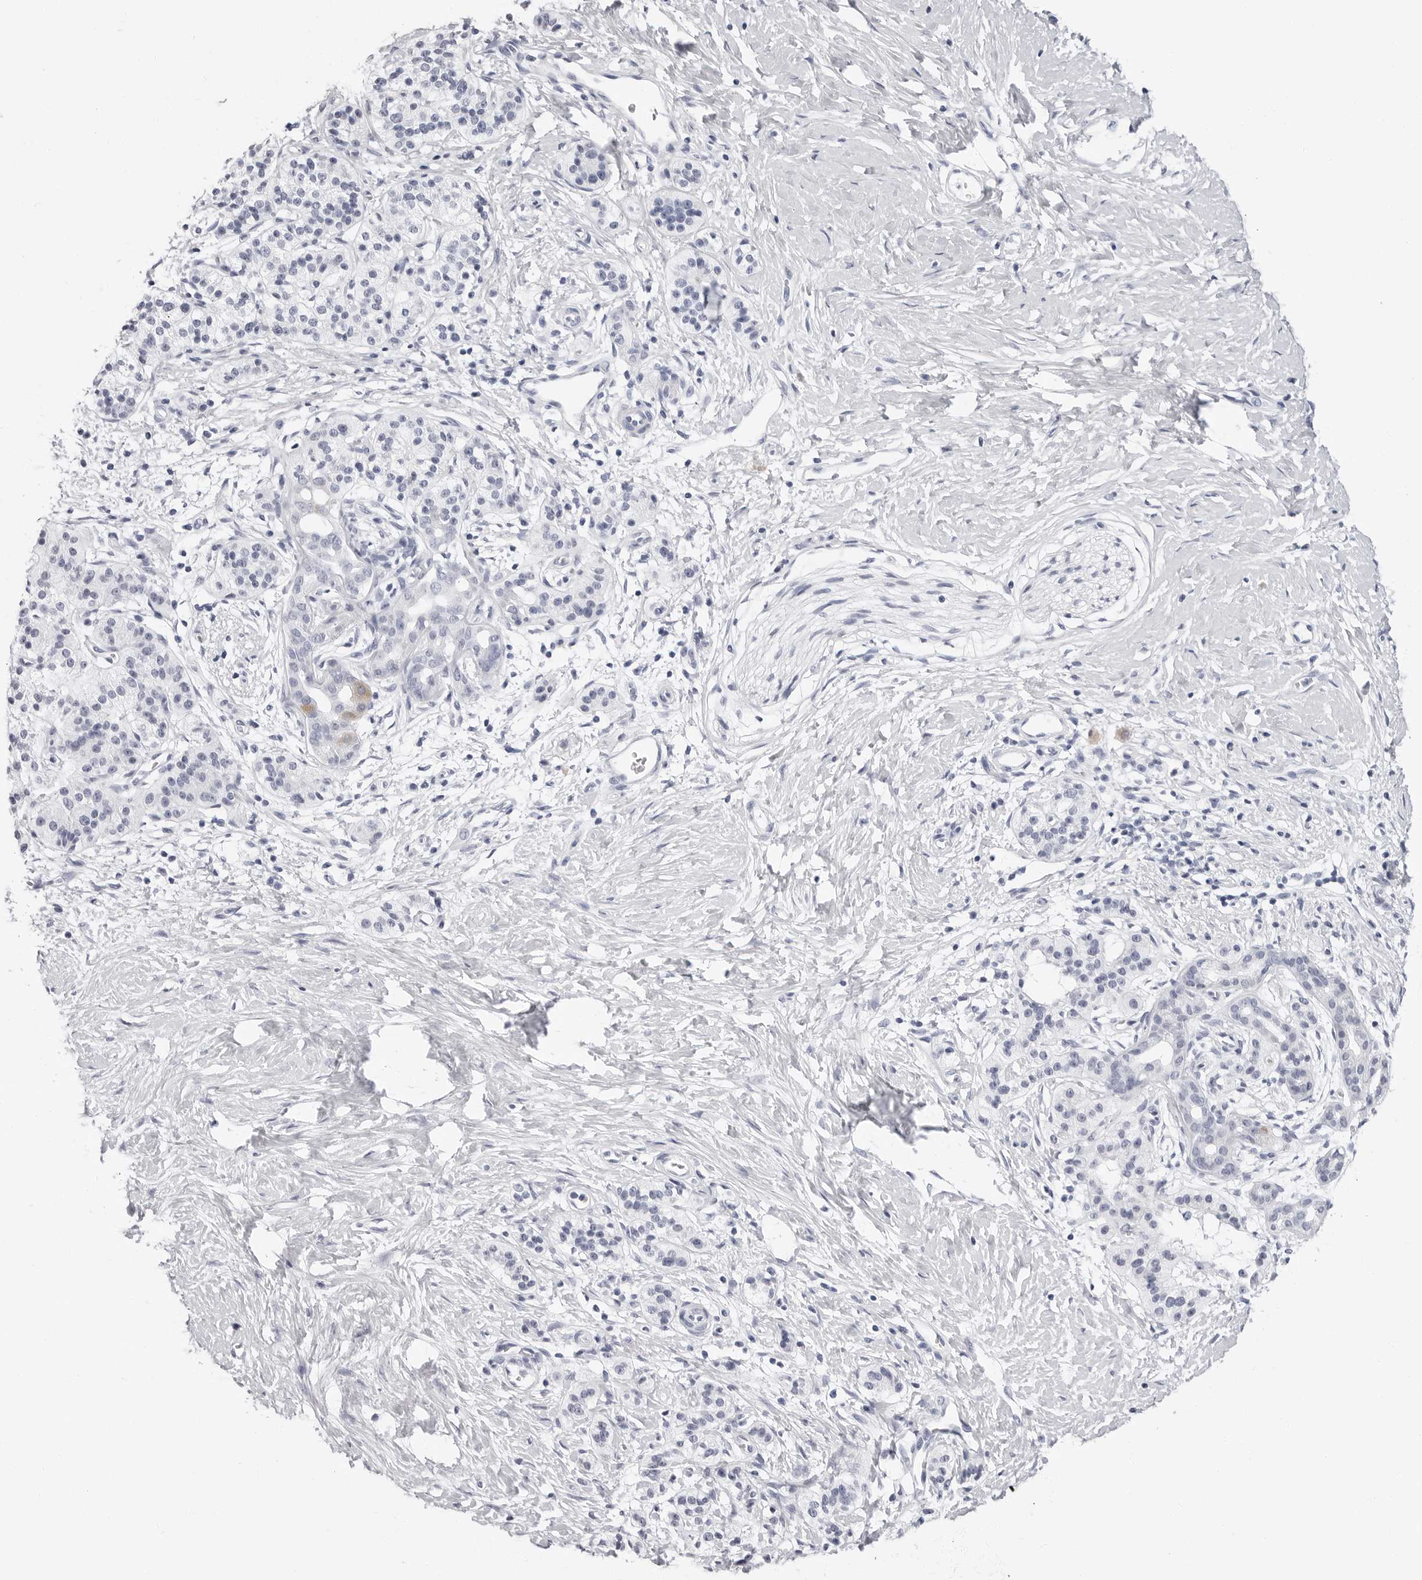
{"staining": {"intensity": "negative", "quantity": "none", "location": "none"}, "tissue": "pancreatic cancer", "cell_type": "Tumor cells", "image_type": "cancer", "snomed": [{"axis": "morphology", "description": "Adenocarcinoma, NOS"}, {"axis": "topography", "description": "Pancreas"}], "caption": "An IHC image of pancreatic adenocarcinoma is shown. There is no staining in tumor cells of pancreatic adenocarcinoma.", "gene": "ERICH3", "patient": {"sex": "male", "age": 50}}